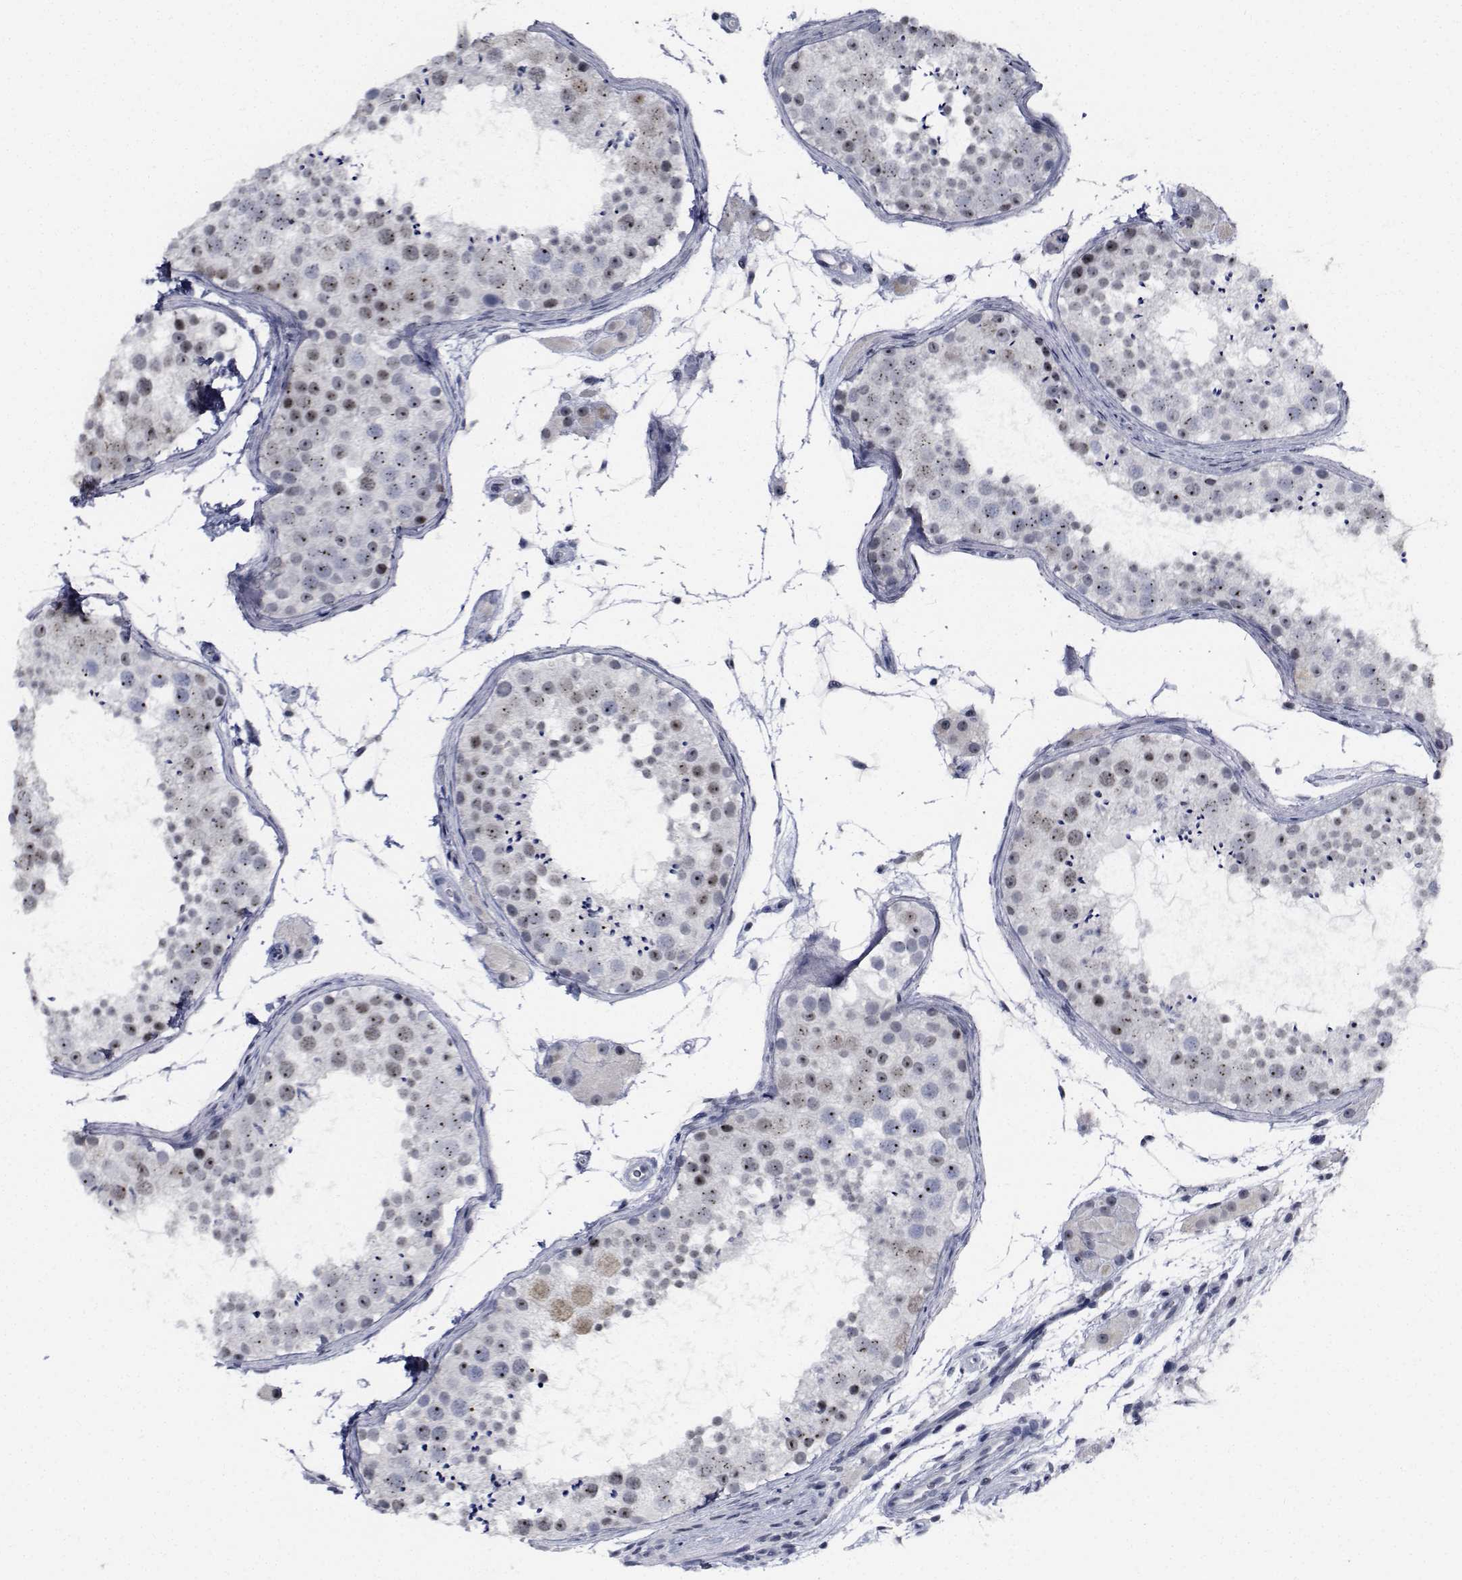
{"staining": {"intensity": "weak", "quantity": "<25%", "location": "nuclear"}, "tissue": "testis", "cell_type": "Cells in seminiferous ducts", "image_type": "normal", "snomed": [{"axis": "morphology", "description": "Normal tissue, NOS"}, {"axis": "topography", "description": "Testis"}], "caption": "Immunohistochemistry (IHC) photomicrograph of normal testis: testis stained with DAB (3,3'-diaminobenzidine) displays no significant protein expression in cells in seminiferous ducts. Nuclei are stained in blue.", "gene": "NVL", "patient": {"sex": "male", "age": 41}}